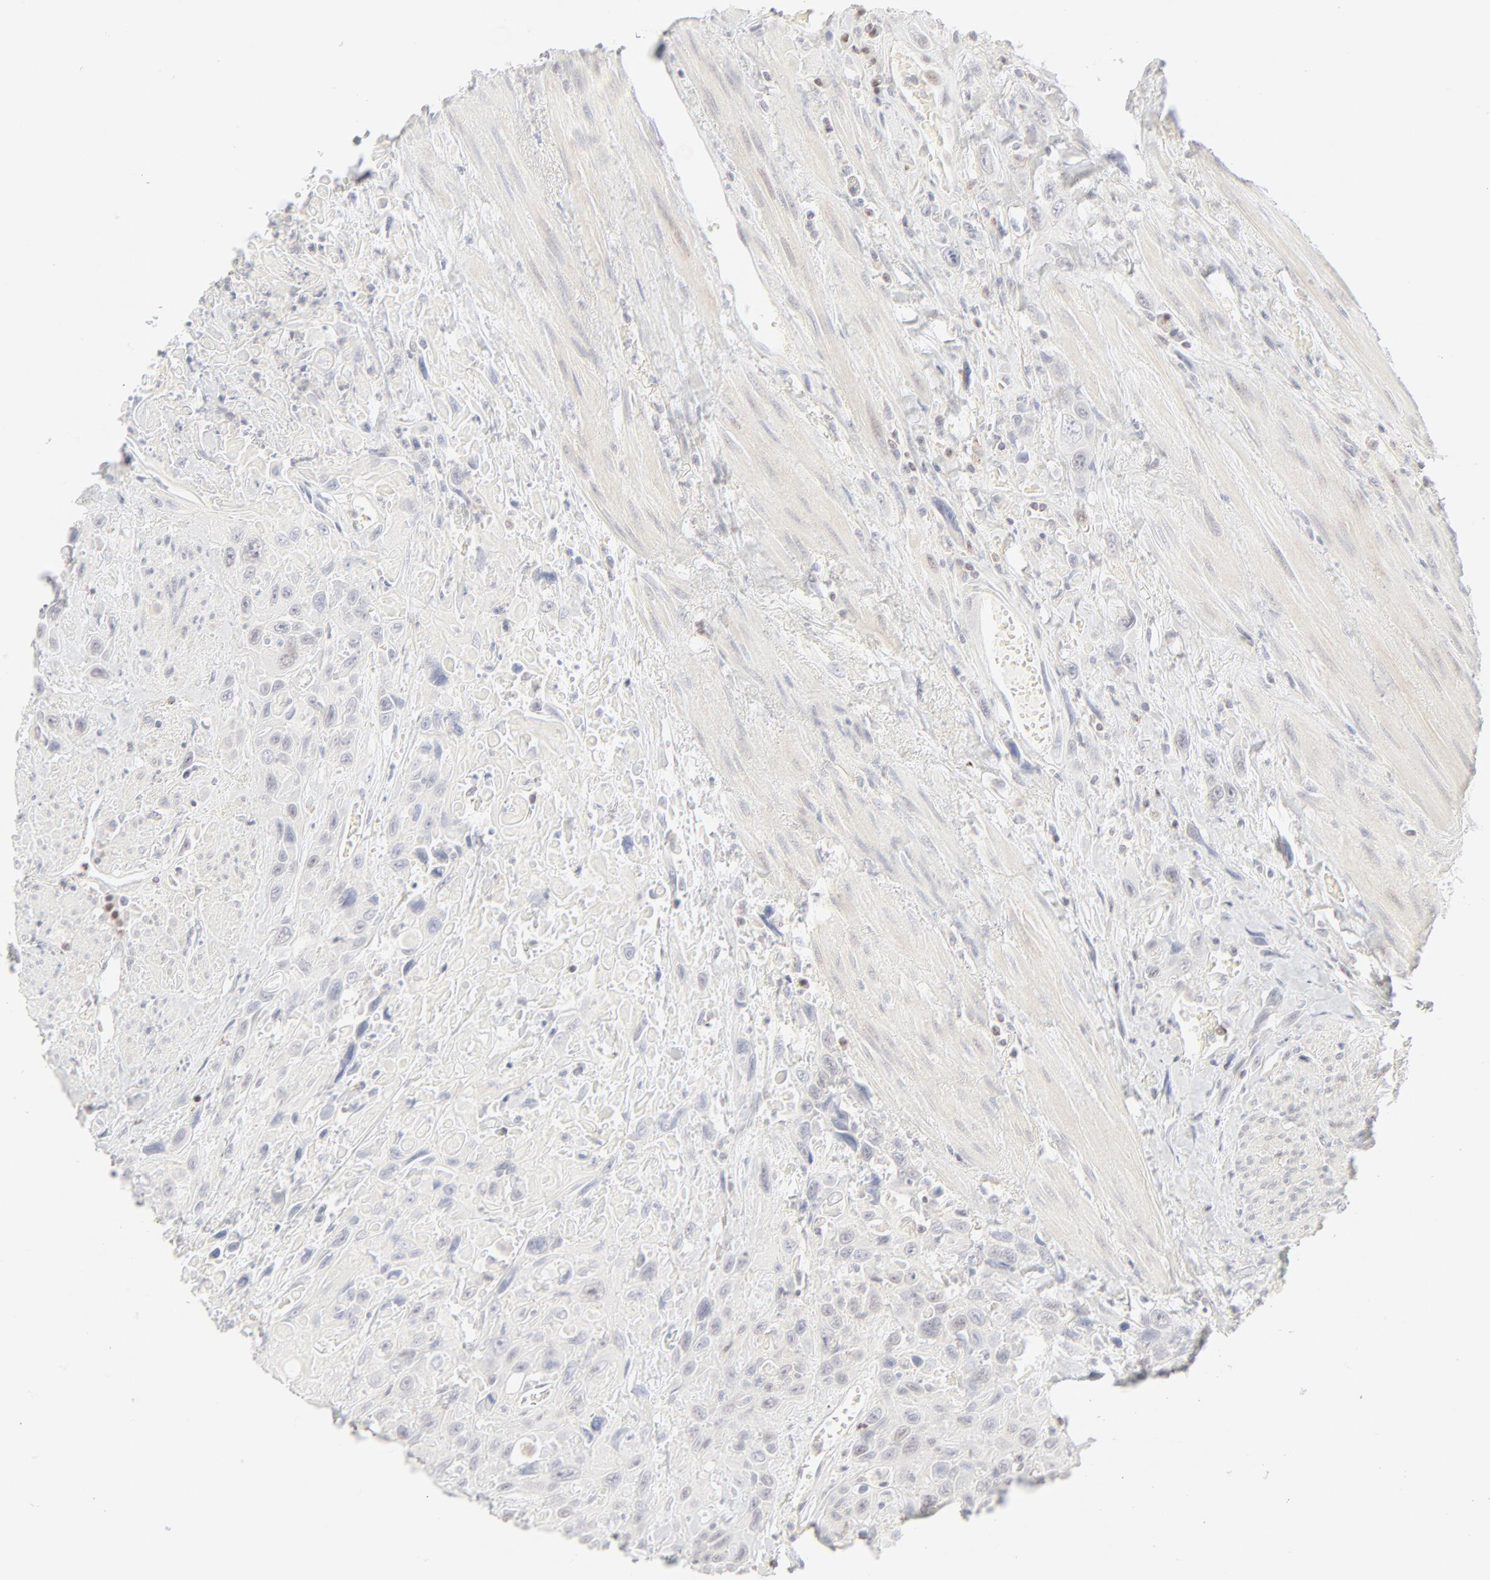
{"staining": {"intensity": "weak", "quantity": "<25%", "location": "nuclear"}, "tissue": "urothelial cancer", "cell_type": "Tumor cells", "image_type": "cancer", "snomed": [{"axis": "morphology", "description": "Urothelial carcinoma, High grade"}, {"axis": "topography", "description": "Urinary bladder"}], "caption": "The immunohistochemistry histopathology image has no significant expression in tumor cells of urothelial carcinoma (high-grade) tissue.", "gene": "PRKCB", "patient": {"sex": "female", "age": 84}}